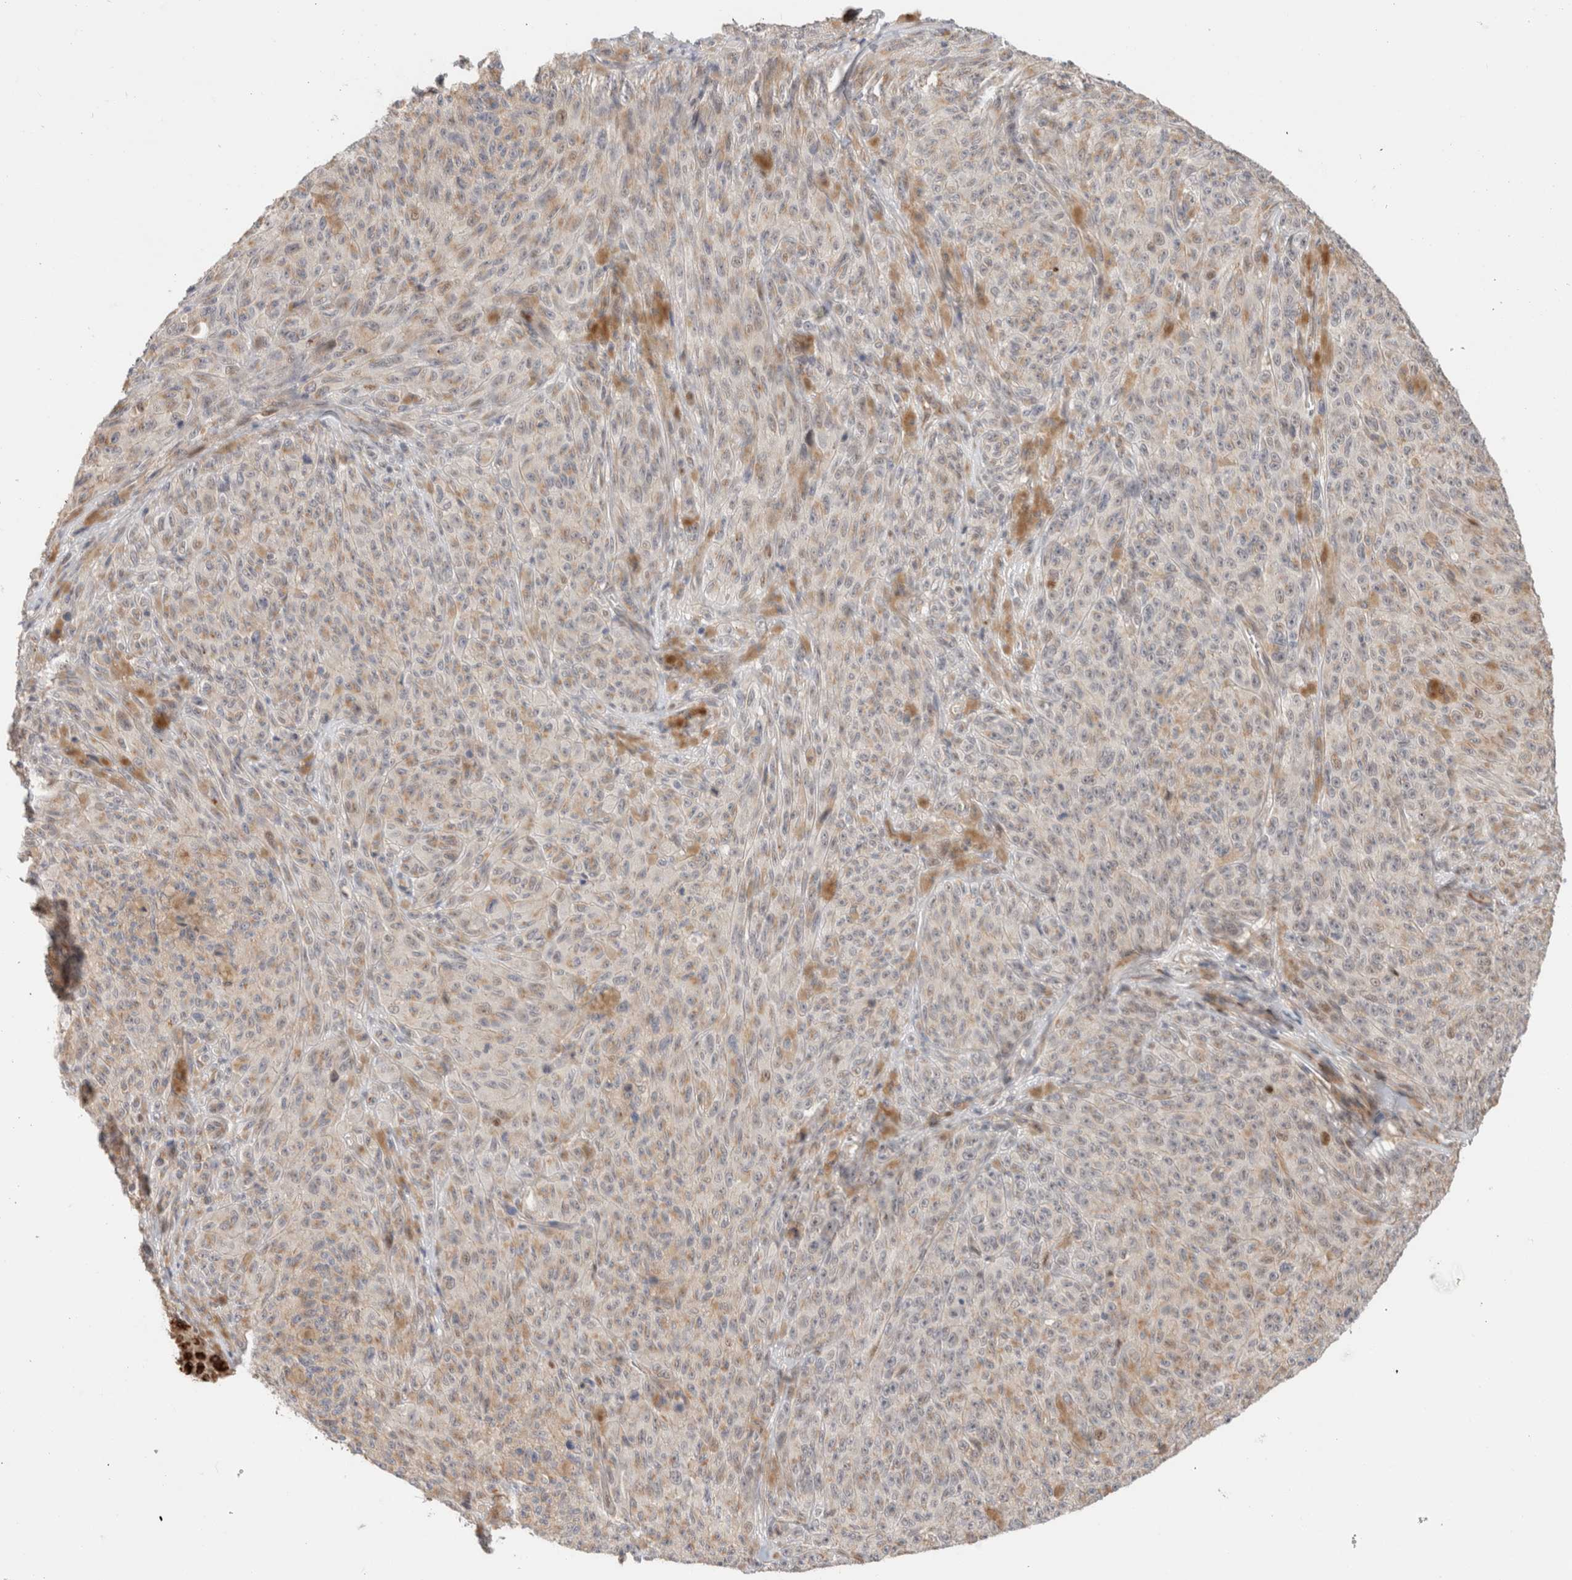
{"staining": {"intensity": "negative", "quantity": "none", "location": "none"}, "tissue": "melanoma", "cell_type": "Tumor cells", "image_type": "cancer", "snomed": [{"axis": "morphology", "description": "Malignant melanoma, NOS"}, {"axis": "topography", "description": "Skin"}], "caption": "DAB immunohistochemical staining of human malignant melanoma demonstrates no significant expression in tumor cells.", "gene": "ID3", "patient": {"sex": "female", "age": 82}}